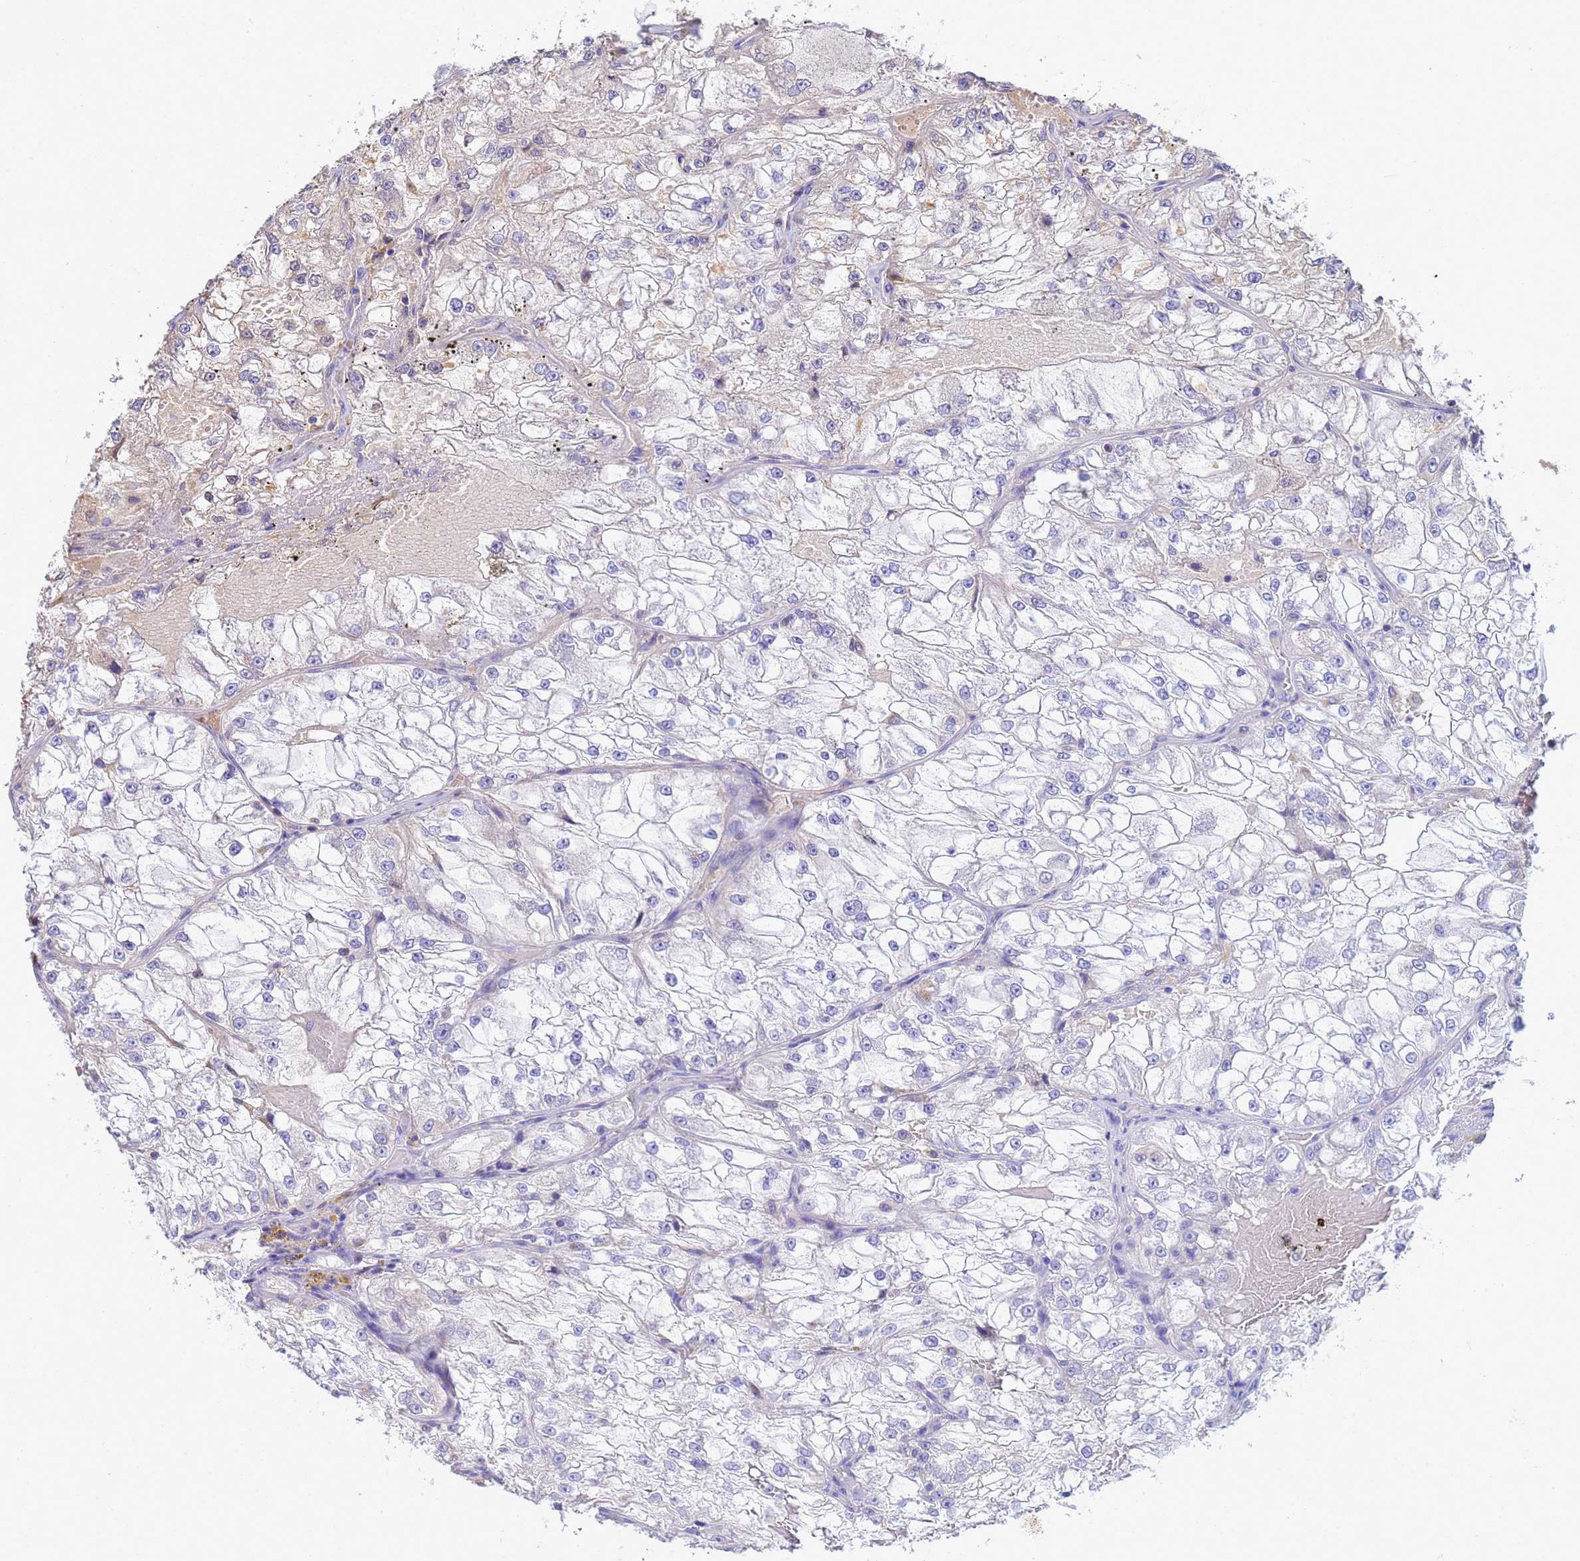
{"staining": {"intensity": "negative", "quantity": "none", "location": "none"}, "tissue": "renal cancer", "cell_type": "Tumor cells", "image_type": "cancer", "snomed": [{"axis": "morphology", "description": "Adenocarcinoma, NOS"}, {"axis": "topography", "description": "Kidney"}], "caption": "A histopathology image of human renal cancer (adenocarcinoma) is negative for staining in tumor cells.", "gene": "GLUD1", "patient": {"sex": "female", "age": 72}}